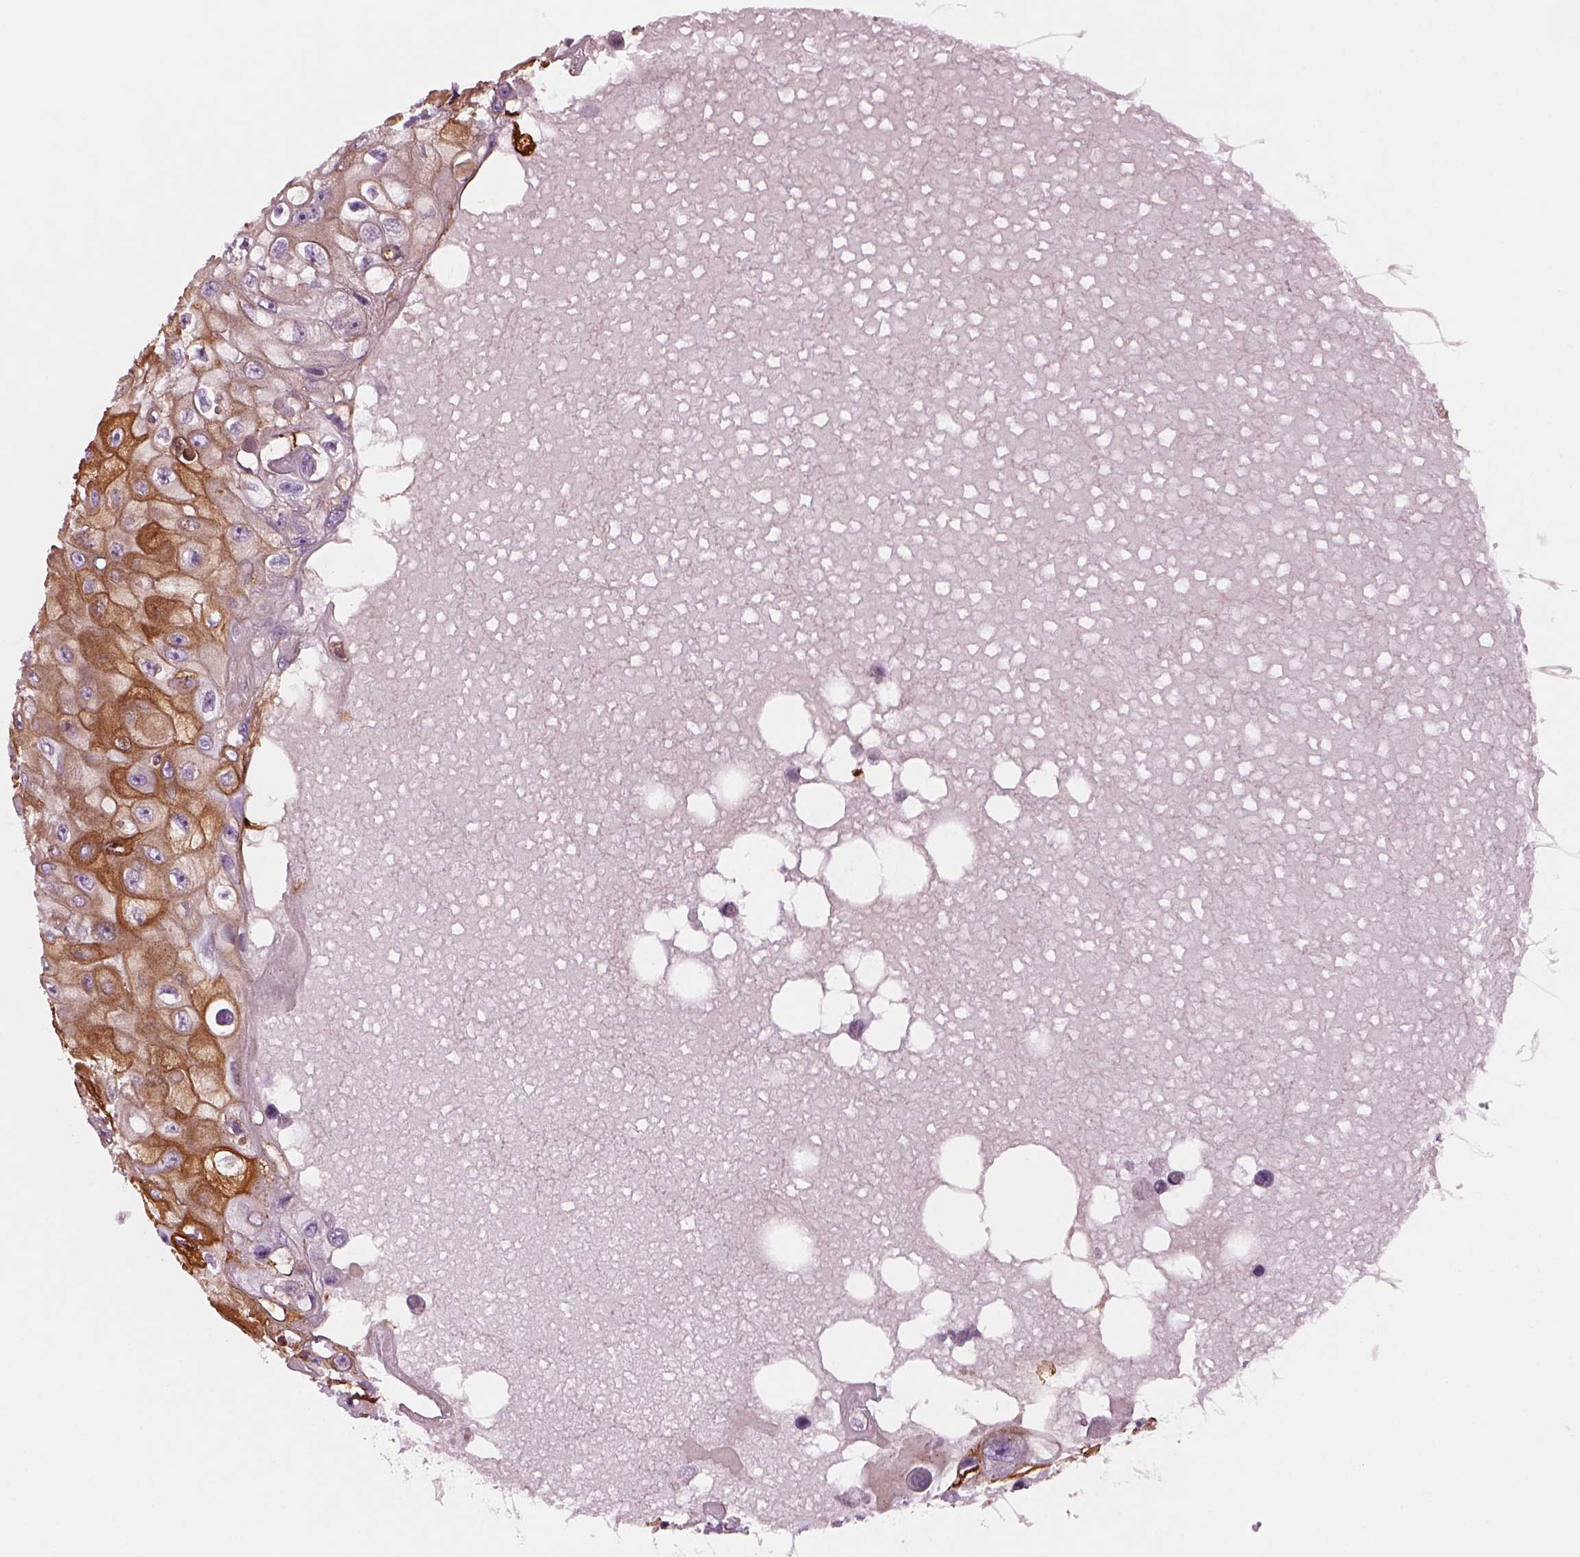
{"staining": {"intensity": "moderate", "quantity": "<25%", "location": "cytoplasmic/membranous"}, "tissue": "skin cancer", "cell_type": "Tumor cells", "image_type": "cancer", "snomed": [{"axis": "morphology", "description": "Squamous cell carcinoma, NOS"}, {"axis": "topography", "description": "Skin"}], "caption": "Approximately <25% of tumor cells in human skin cancer (squamous cell carcinoma) demonstrate moderate cytoplasmic/membranous protein staining as visualized by brown immunohistochemical staining.", "gene": "PRR9", "patient": {"sex": "male", "age": 82}}